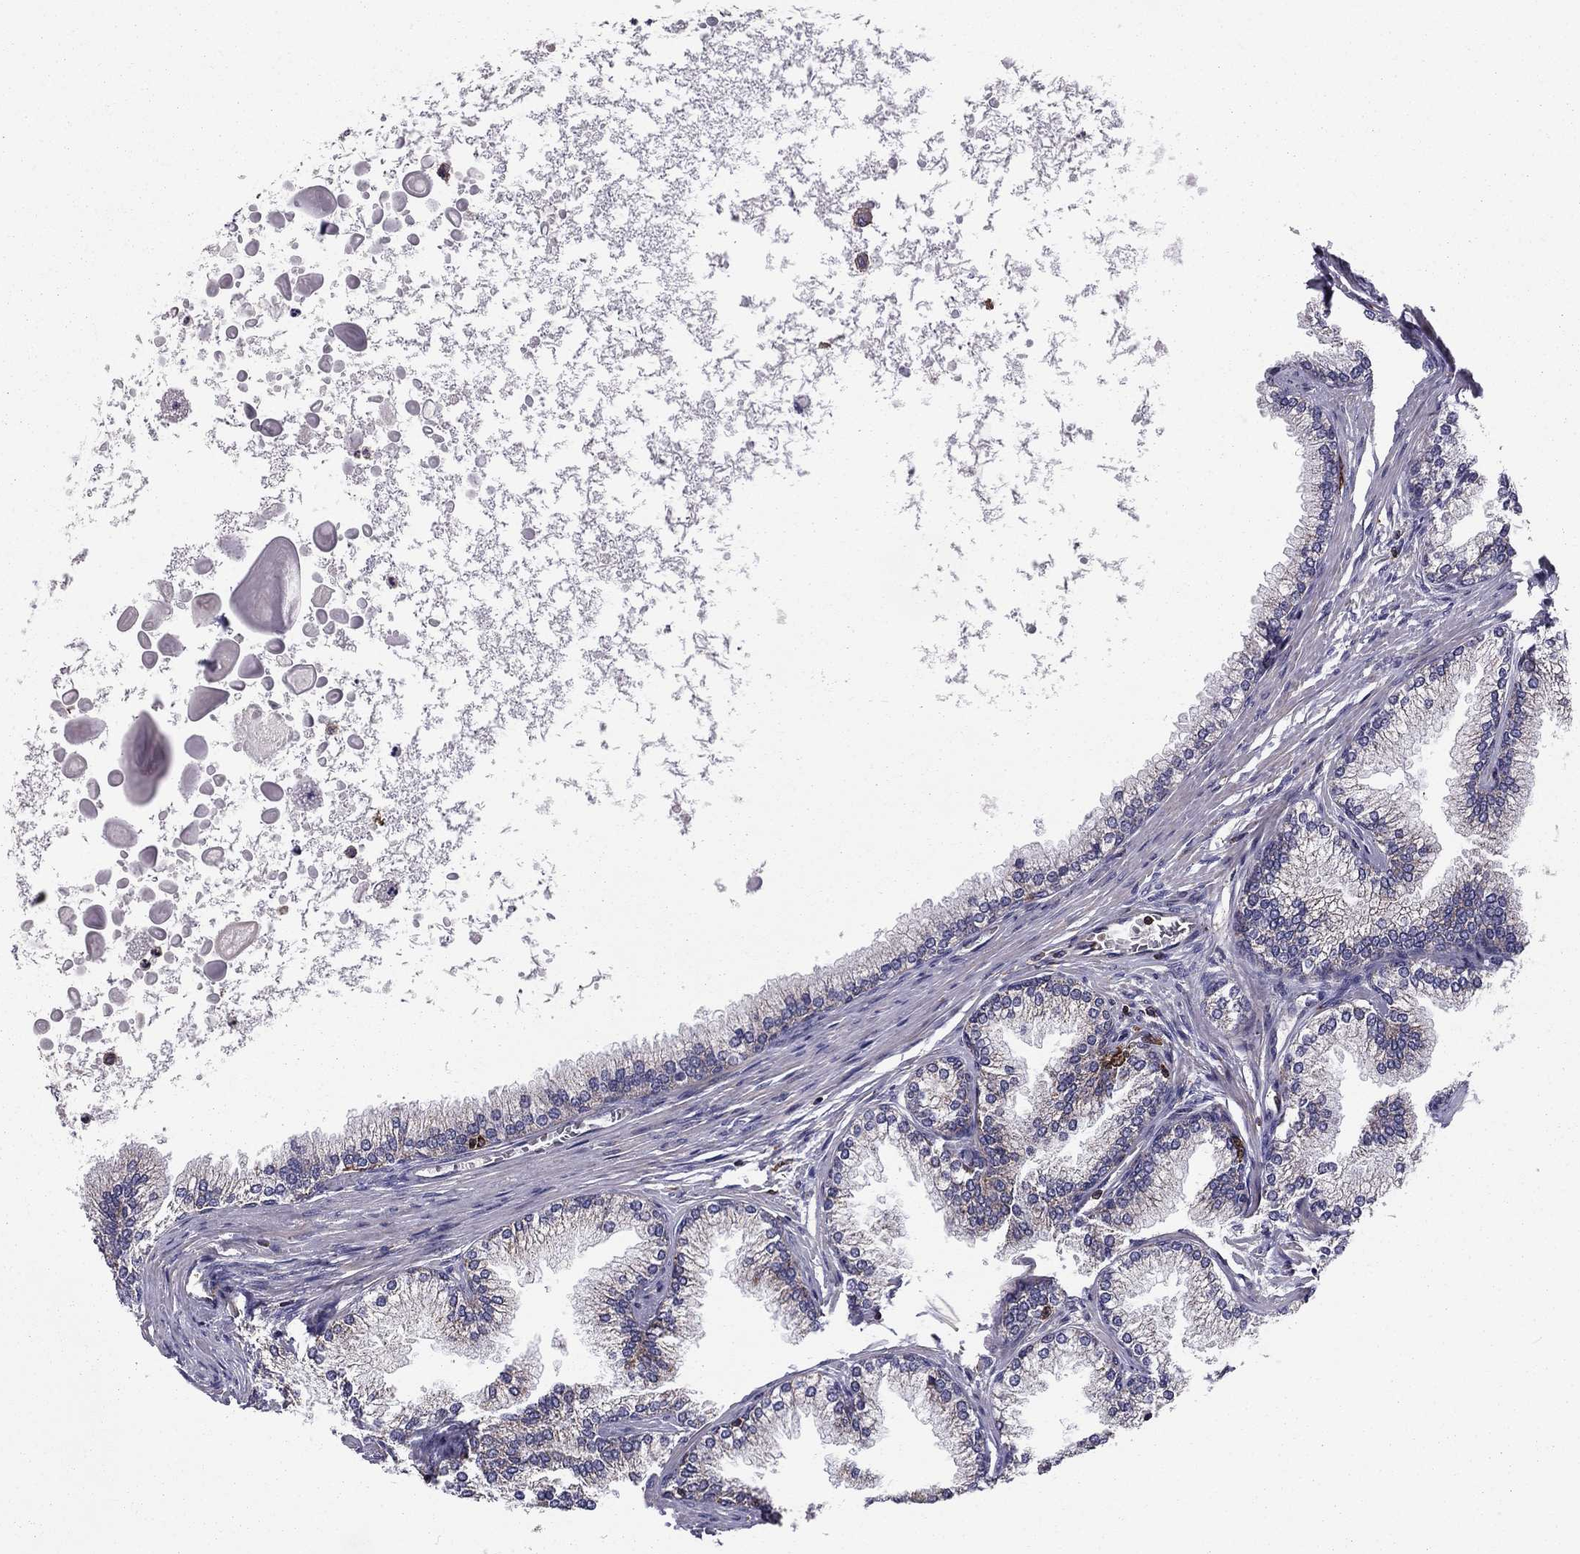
{"staining": {"intensity": "moderate", "quantity": "<25%", "location": "cytoplasmic/membranous"}, "tissue": "prostate", "cell_type": "Glandular cells", "image_type": "normal", "snomed": [{"axis": "morphology", "description": "Normal tissue, NOS"}, {"axis": "topography", "description": "Prostate"}], "caption": "Immunohistochemistry staining of benign prostate, which displays low levels of moderate cytoplasmic/membranous staining in approximately <25% of glandular cells indicating moderate cytoplasmic/membranous protein expression. The staining was performed using DAB (3,3'-diaminobenzidine) (brown) for protein detection and nuclei were counterstained in hematoxylin (blue).", "gene": "ALG6", "patient": {"sex": "male", "age": 72}}